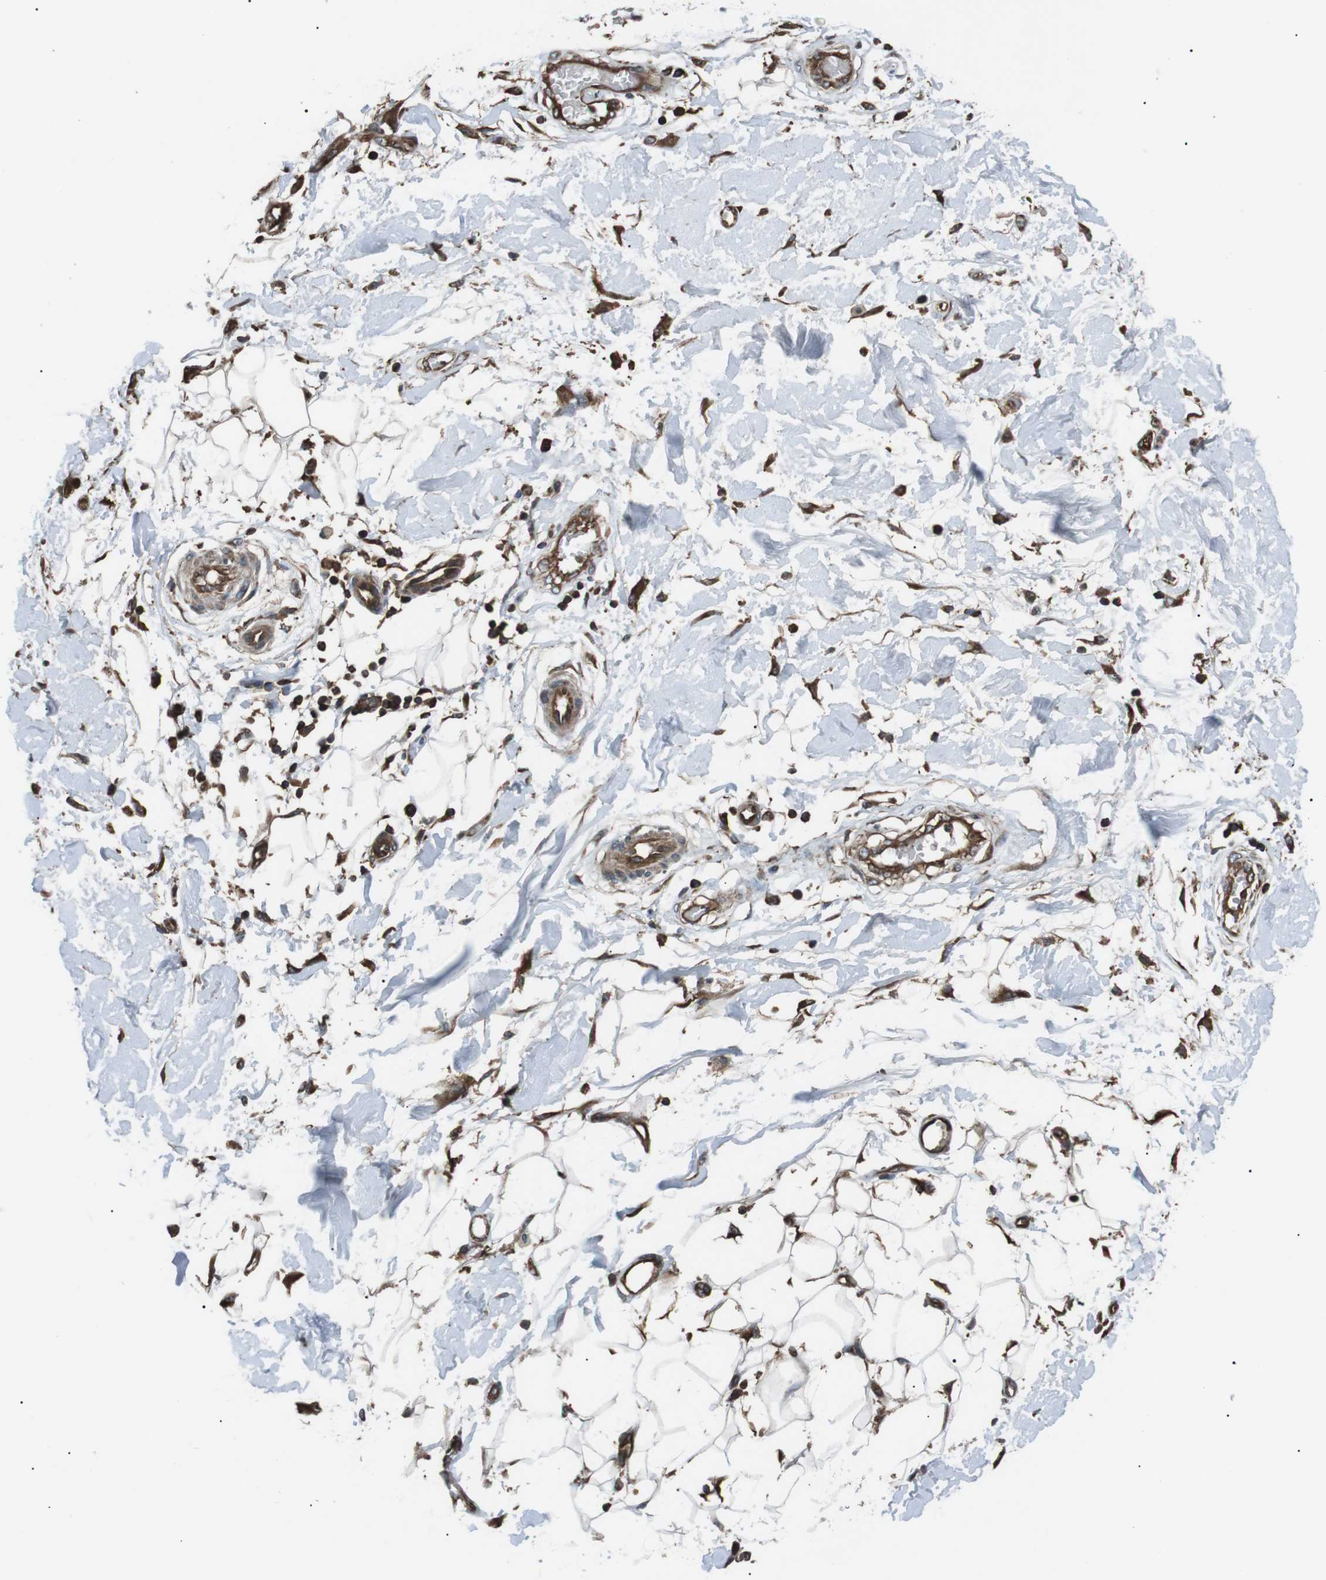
{"staining": {"intensity": "negative", "quantity": "none", "location": "none"}, "tissue": "adipose tissue", "cell_type": "Adipocytes", "image_type": "normal", "snomed": [{"axis": "morphology", "description": "Normal tissue, NOS"}, {"axis": "morphology", "description": "Squamous cell carcinoma, NOS"}, {"axis": "topography", "description": "Skin"}, {"axis": "topography", "description": "Peripheral nerve tissue"}], "caption": "This photomicrograph is of unremarkable adipose tissue stained with IHC to label a protein in brown with the nuclei are counter-stained blue. There is no expression in adipocytes. Nuclei are stained in blue.", "gene": "GPR161", "patient": {"sex": "male", "age": 83}}